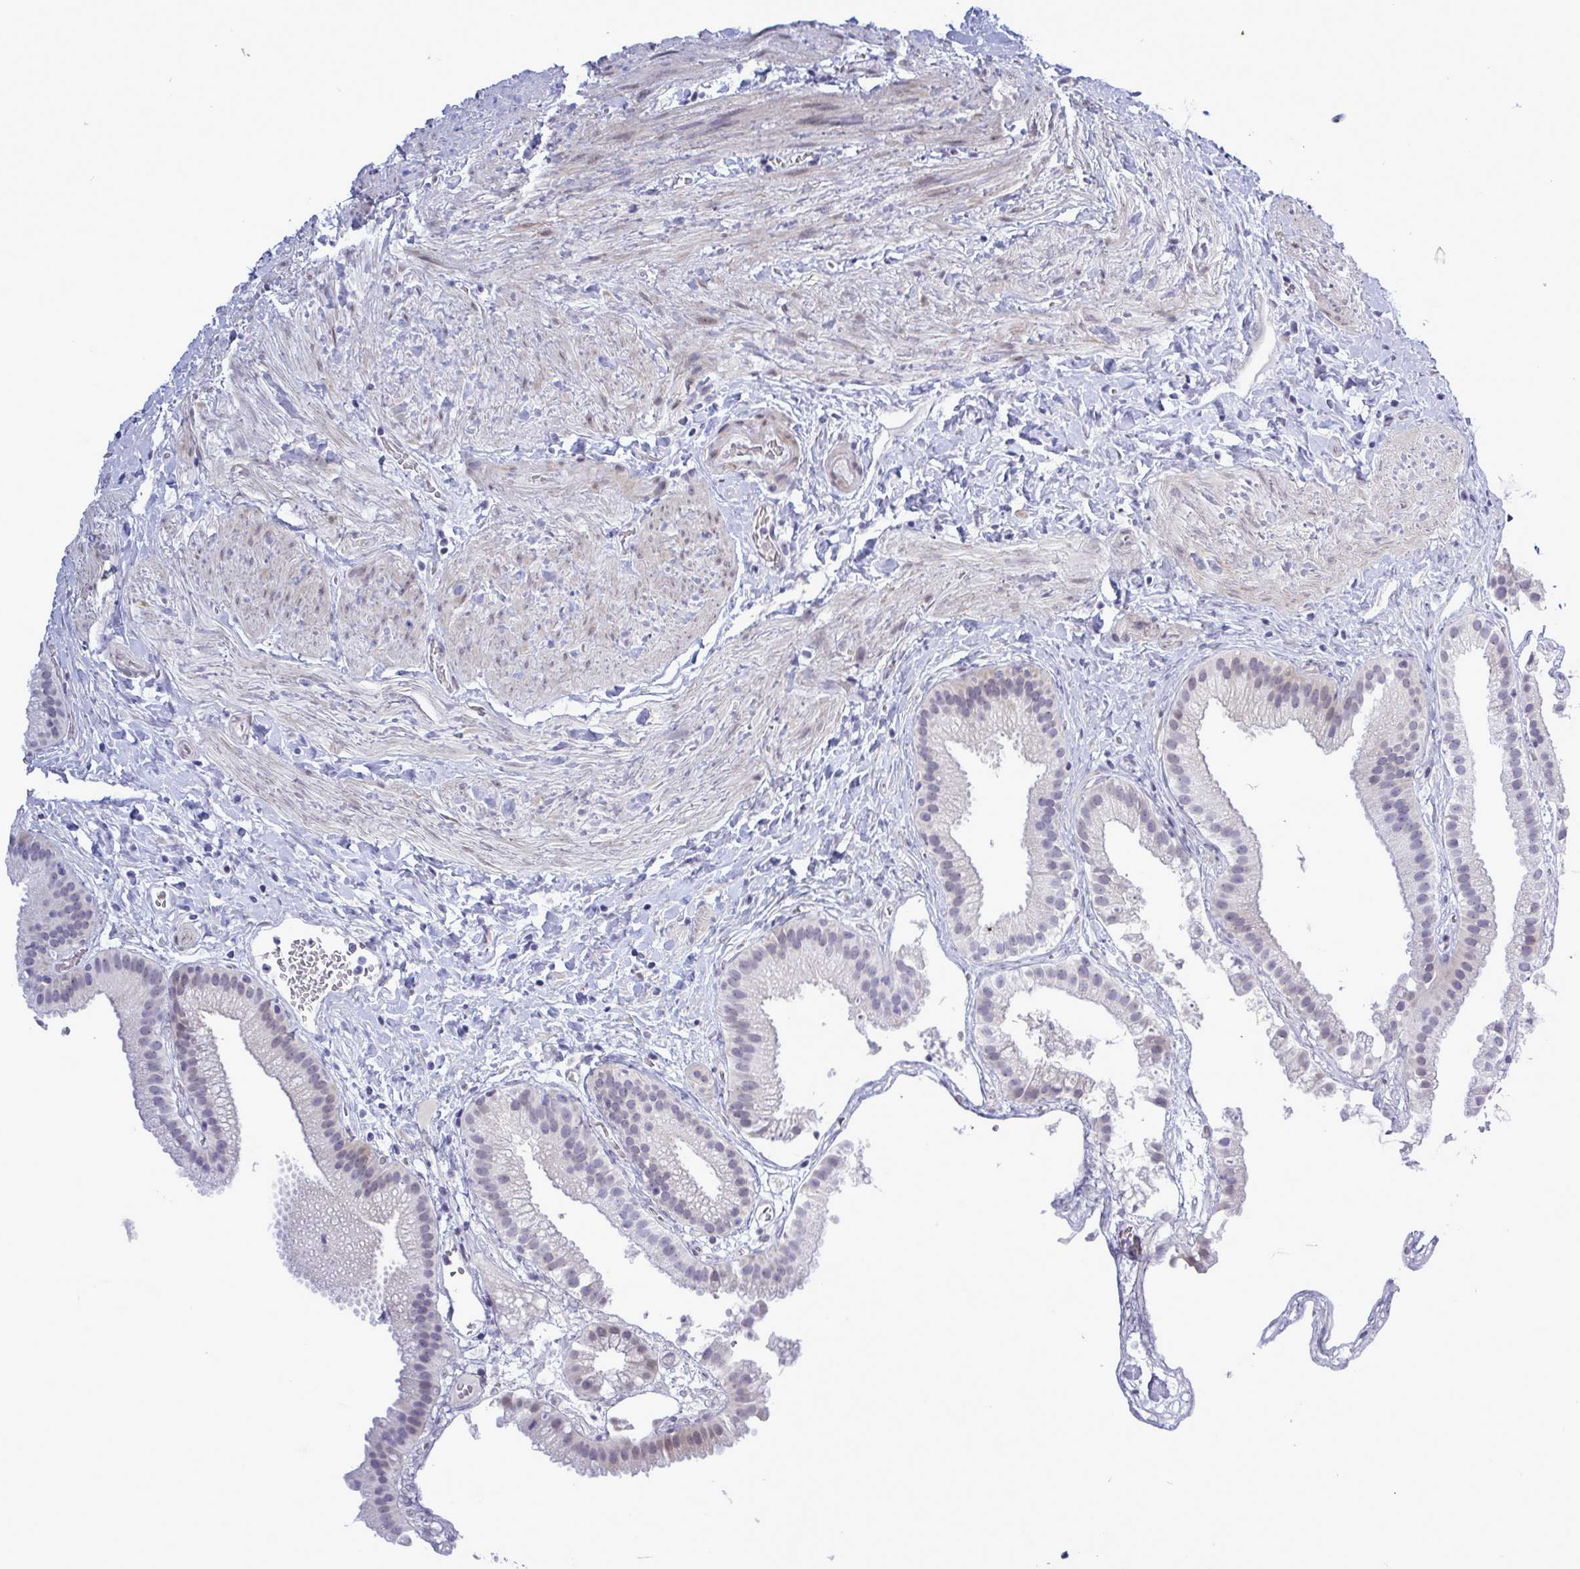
{"staining": {"intensity": "weak", "quantity": "<25%", "location": "nuclear"}, "tissue": "gallbladder", "cell_type": "Glandular cells", "image_type": "normal", "snomed": [{"axis": "morphology", "description": "Normal tissue, NOS"}, {"axis": "topography", "description": "Gallbladder"}], "caption": "This is an immunohistochemistry (IHC) image of unremarkable gallbladder. There is no positivity in glandular cells.", "gene": "MFSD4A", "patient": {"sex": "female", "age": 63}}